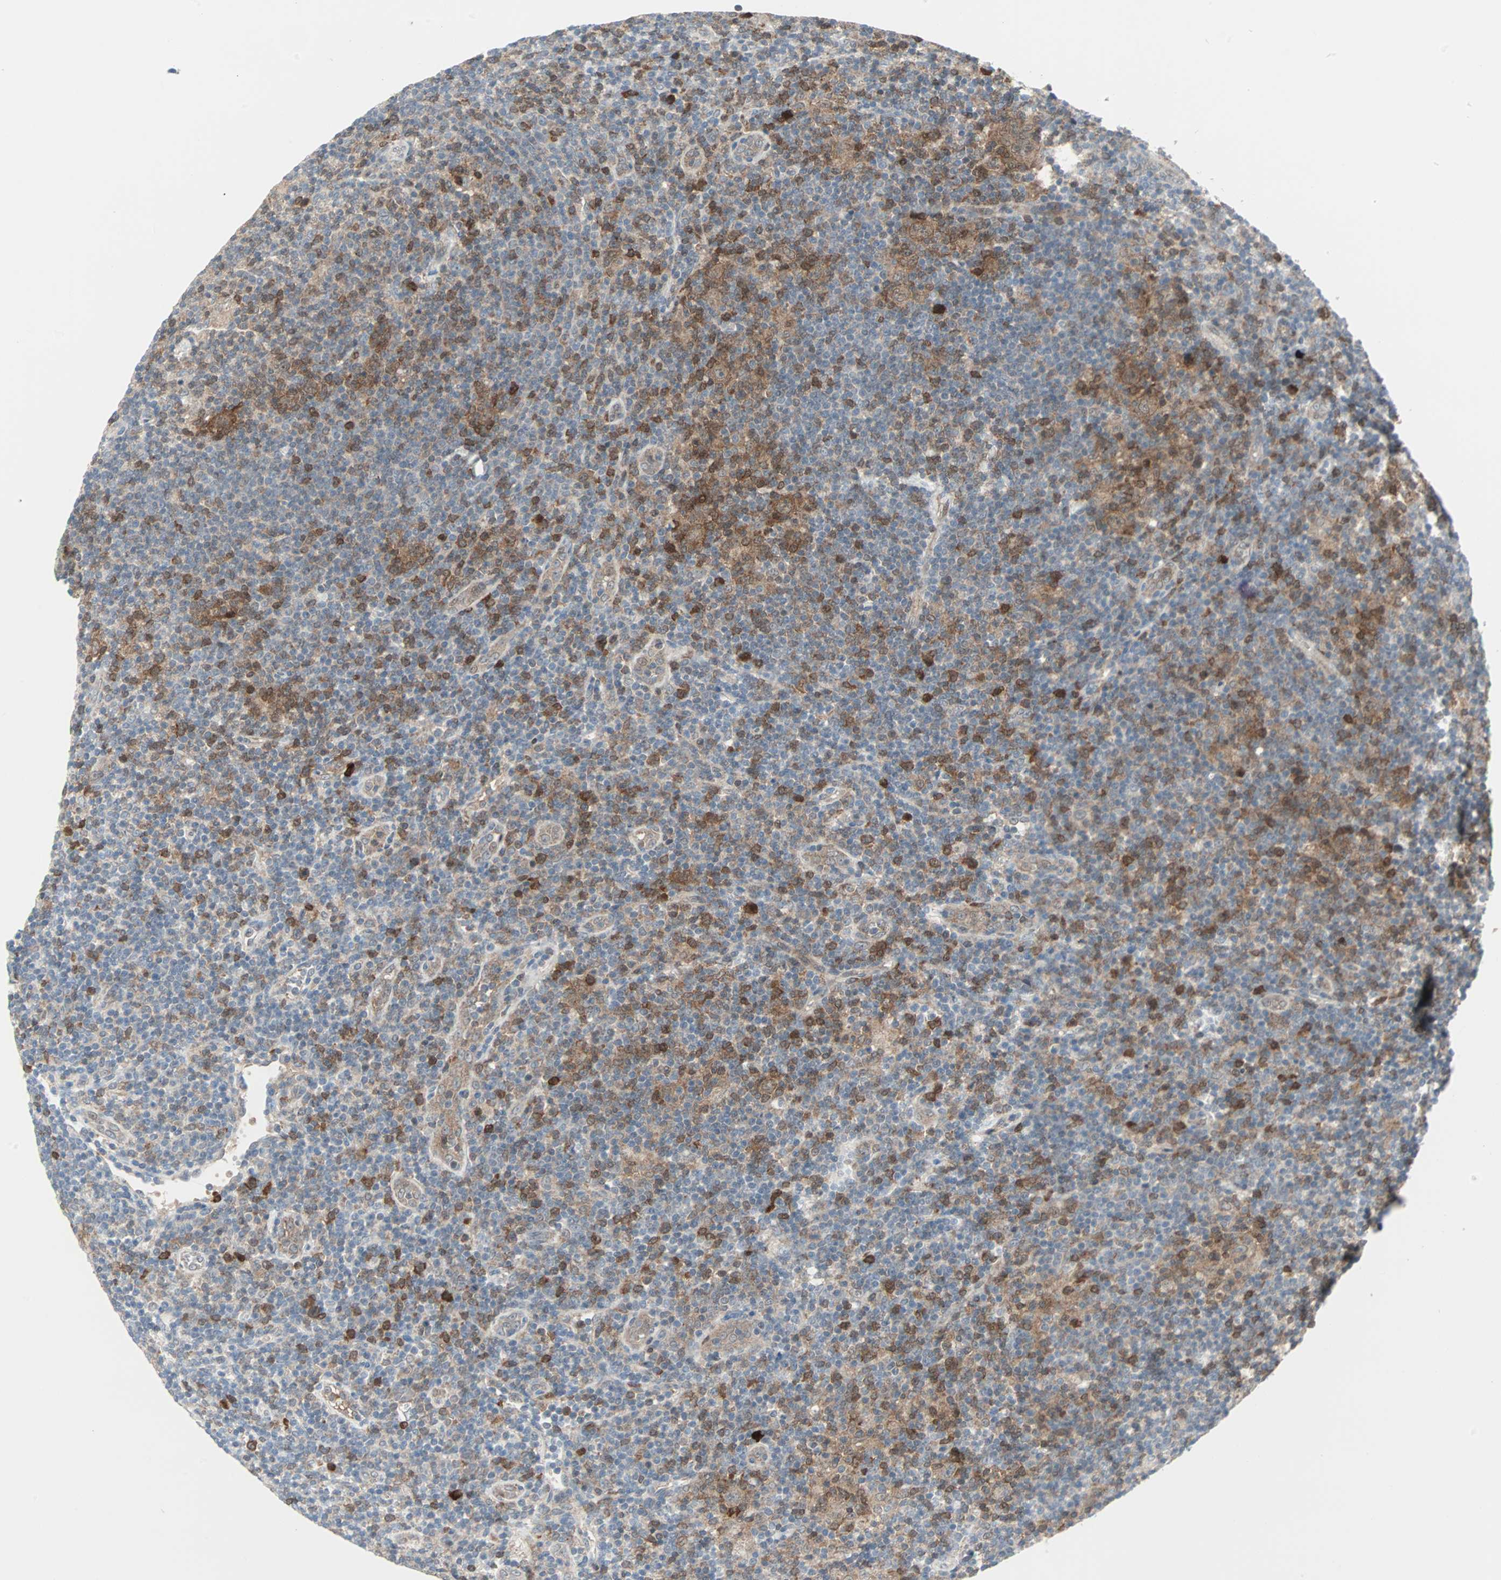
{"staining": {"intensity": "weak", "quantity": ">75%", "location": "cytoplasmic/membranous"}, "tissue": "lymphoma", "cell_type": "Tumor cells", "image_type": "cancer", "snomed": [{"axis": "morphology", "description": "Hodgkin's disease, NOS"}, {"axis": "topography", "description": "Lymph node"}], "caption": "Immunohistochemistry staining of Hodgkin's disease, which displays low levels of weak cytoplasmic/membranous expression in about >75% of tumor cells indicating weak cytoplasmic/membranous protein expression. The staining was performed using DAB (3,3'-diaminobenzidine) (brown) for protein detection and nuclei were counterstained in hematoxylin (blue).", "gene": "CASP3", "patient": {"sex": "female", "age": 57}}